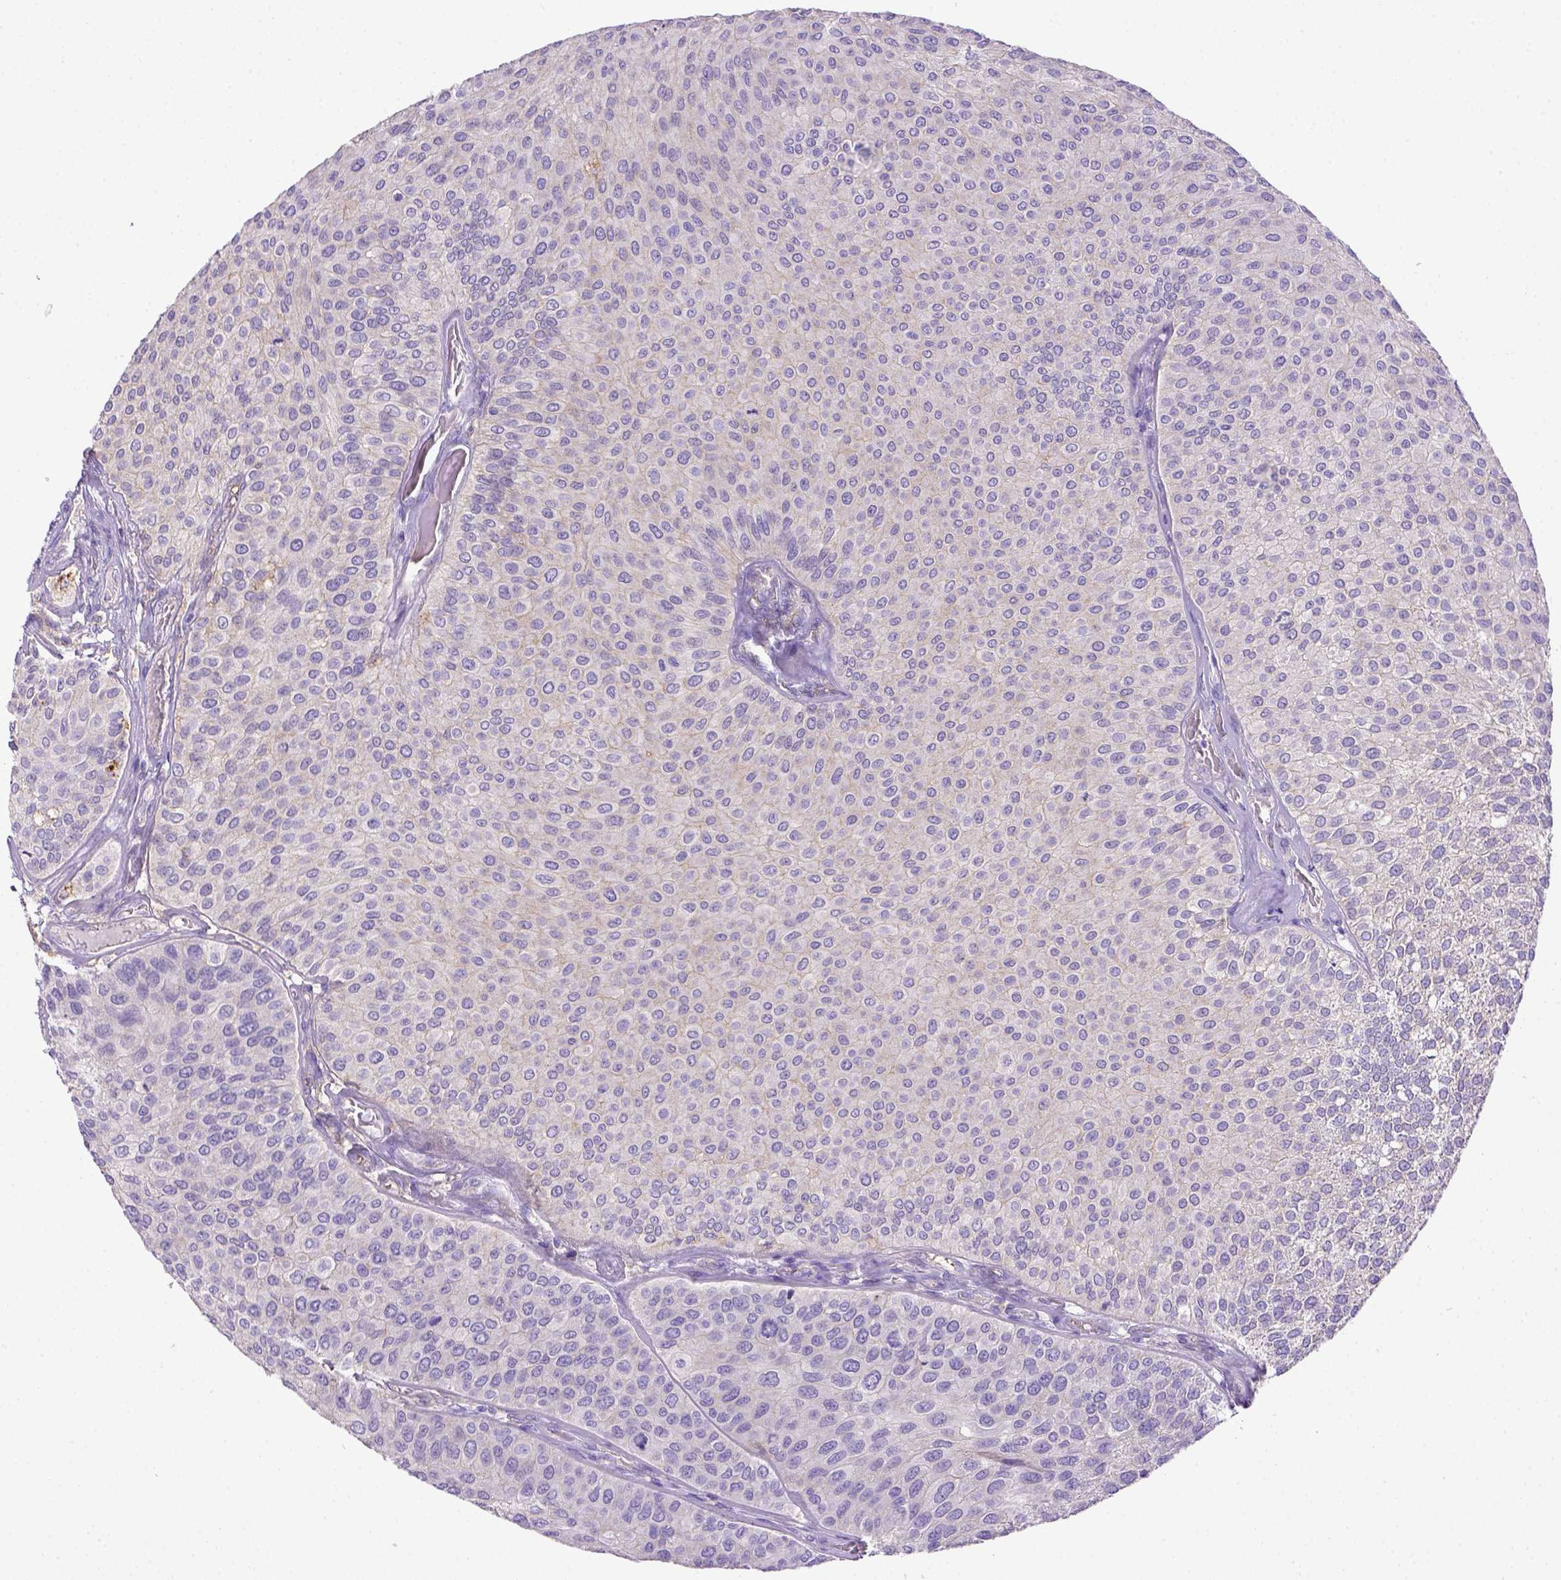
{"staining": {"intensity": "negative", "quantity": "none", "location": "none"}, "tissue": "urothelial cancer", "cell_type": "Tumor cells", "image_type": "cancer", "snomed": [{"axis": "morphology", "description": "Urothelial carcinoma, Low grade"}, {"axis": "topography", "description": "Urinary bladder"}], "caption": "Immunohistochemistry of urothelial carcinoma (low-grade) exhibits no expression in tumor cells. Nuclei are stained in blue.", "gene": "CD40", "patient": {"sex": "female", "age": 87}}